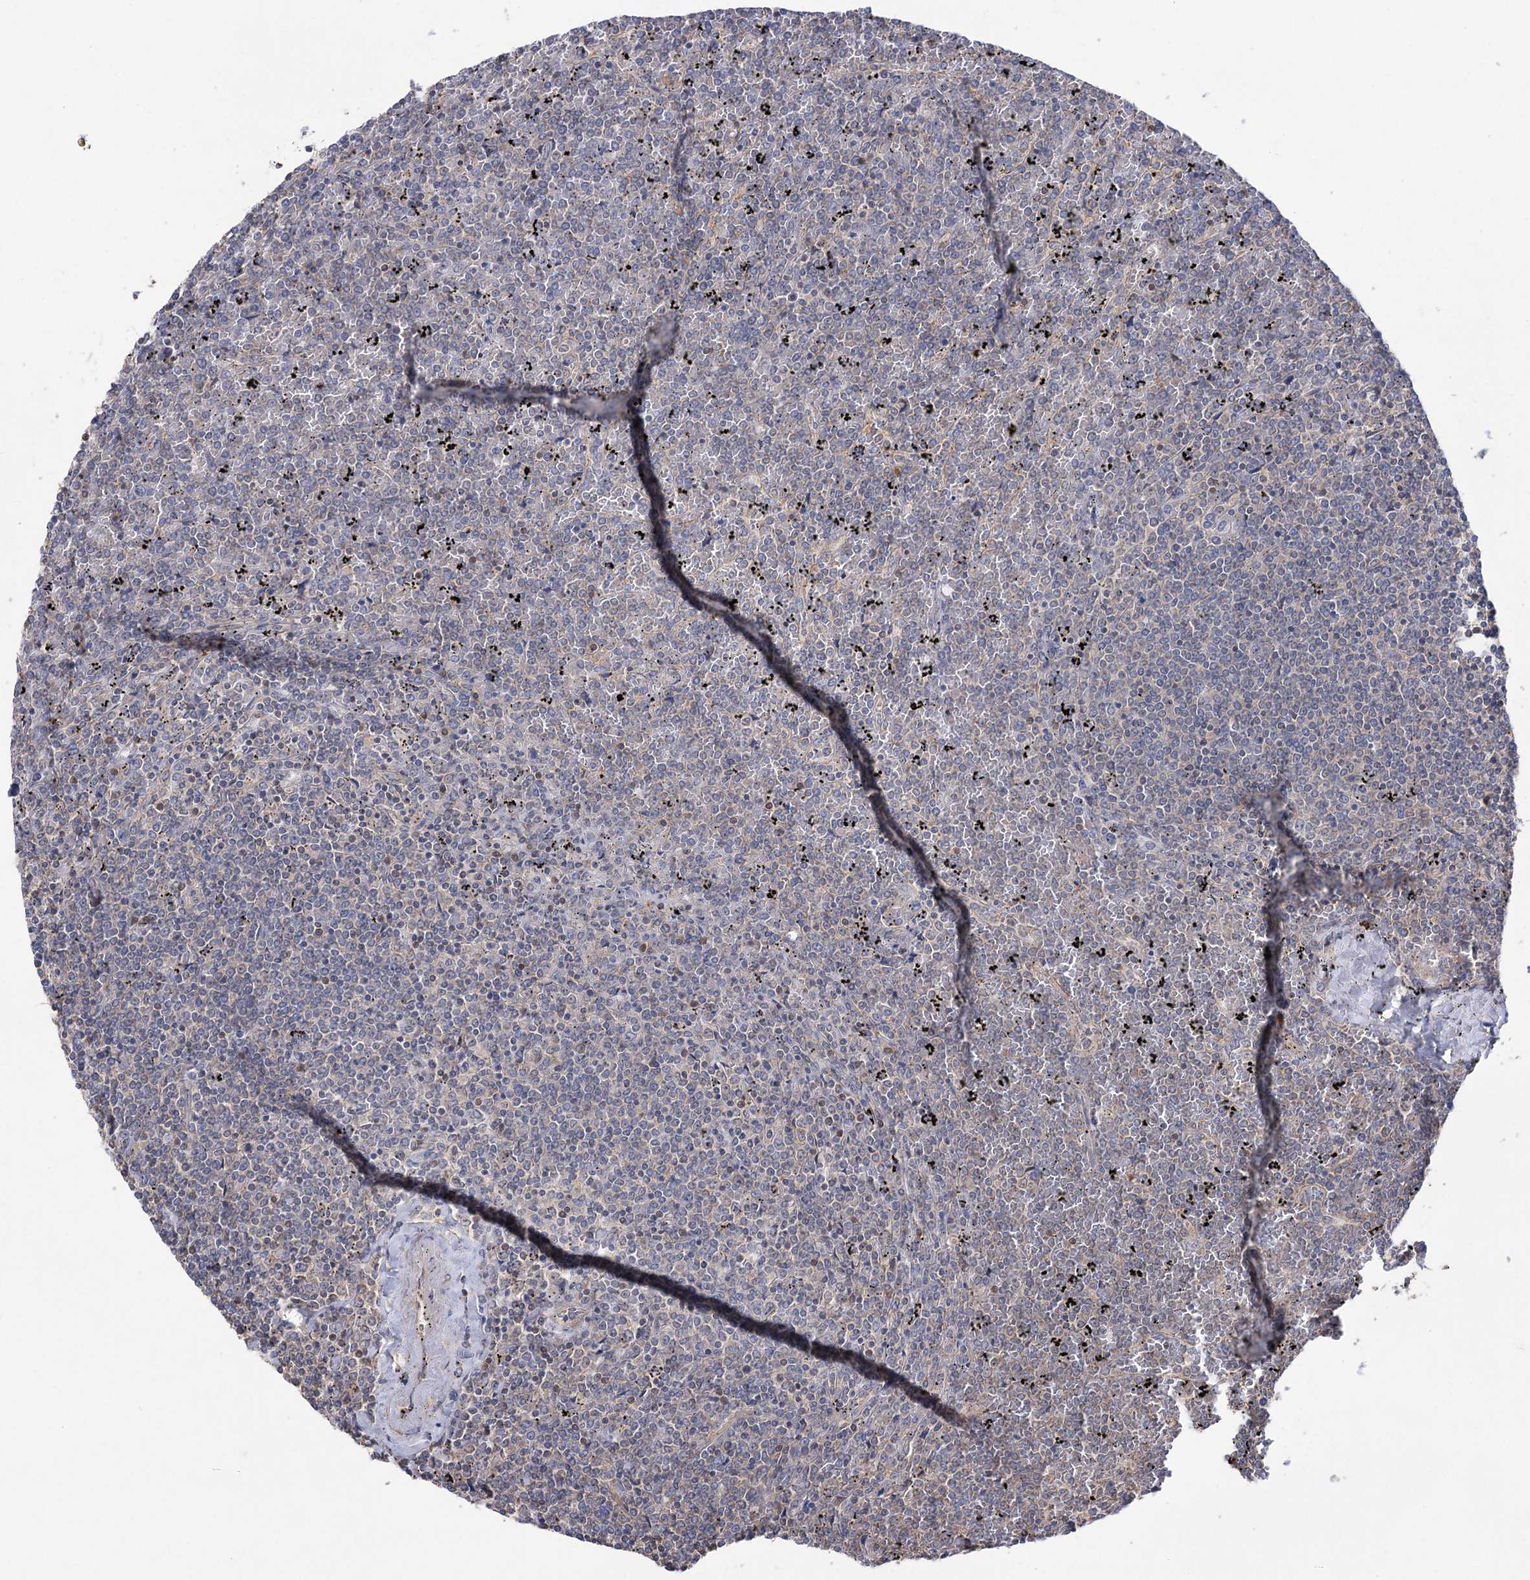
{"staining": {"intensity": "negative", "quantity": "none", "location": "none"}, "tissue": "lymphoma", "cell_type": "Tumor cells", "image_type": "cancer", "snomed": [{"axis": "morphology", "description": "Malignant lymphoma, non-Hodgkin's type, Low grade"}, {"axis": "topography", "description": "Spleen"}], "caption": "Lymphoma was stained to show a protein in brown. There is no significant expression in tumor cells.", "gene": "LARS2", "patient": {"sex": "female", "age": 19}}